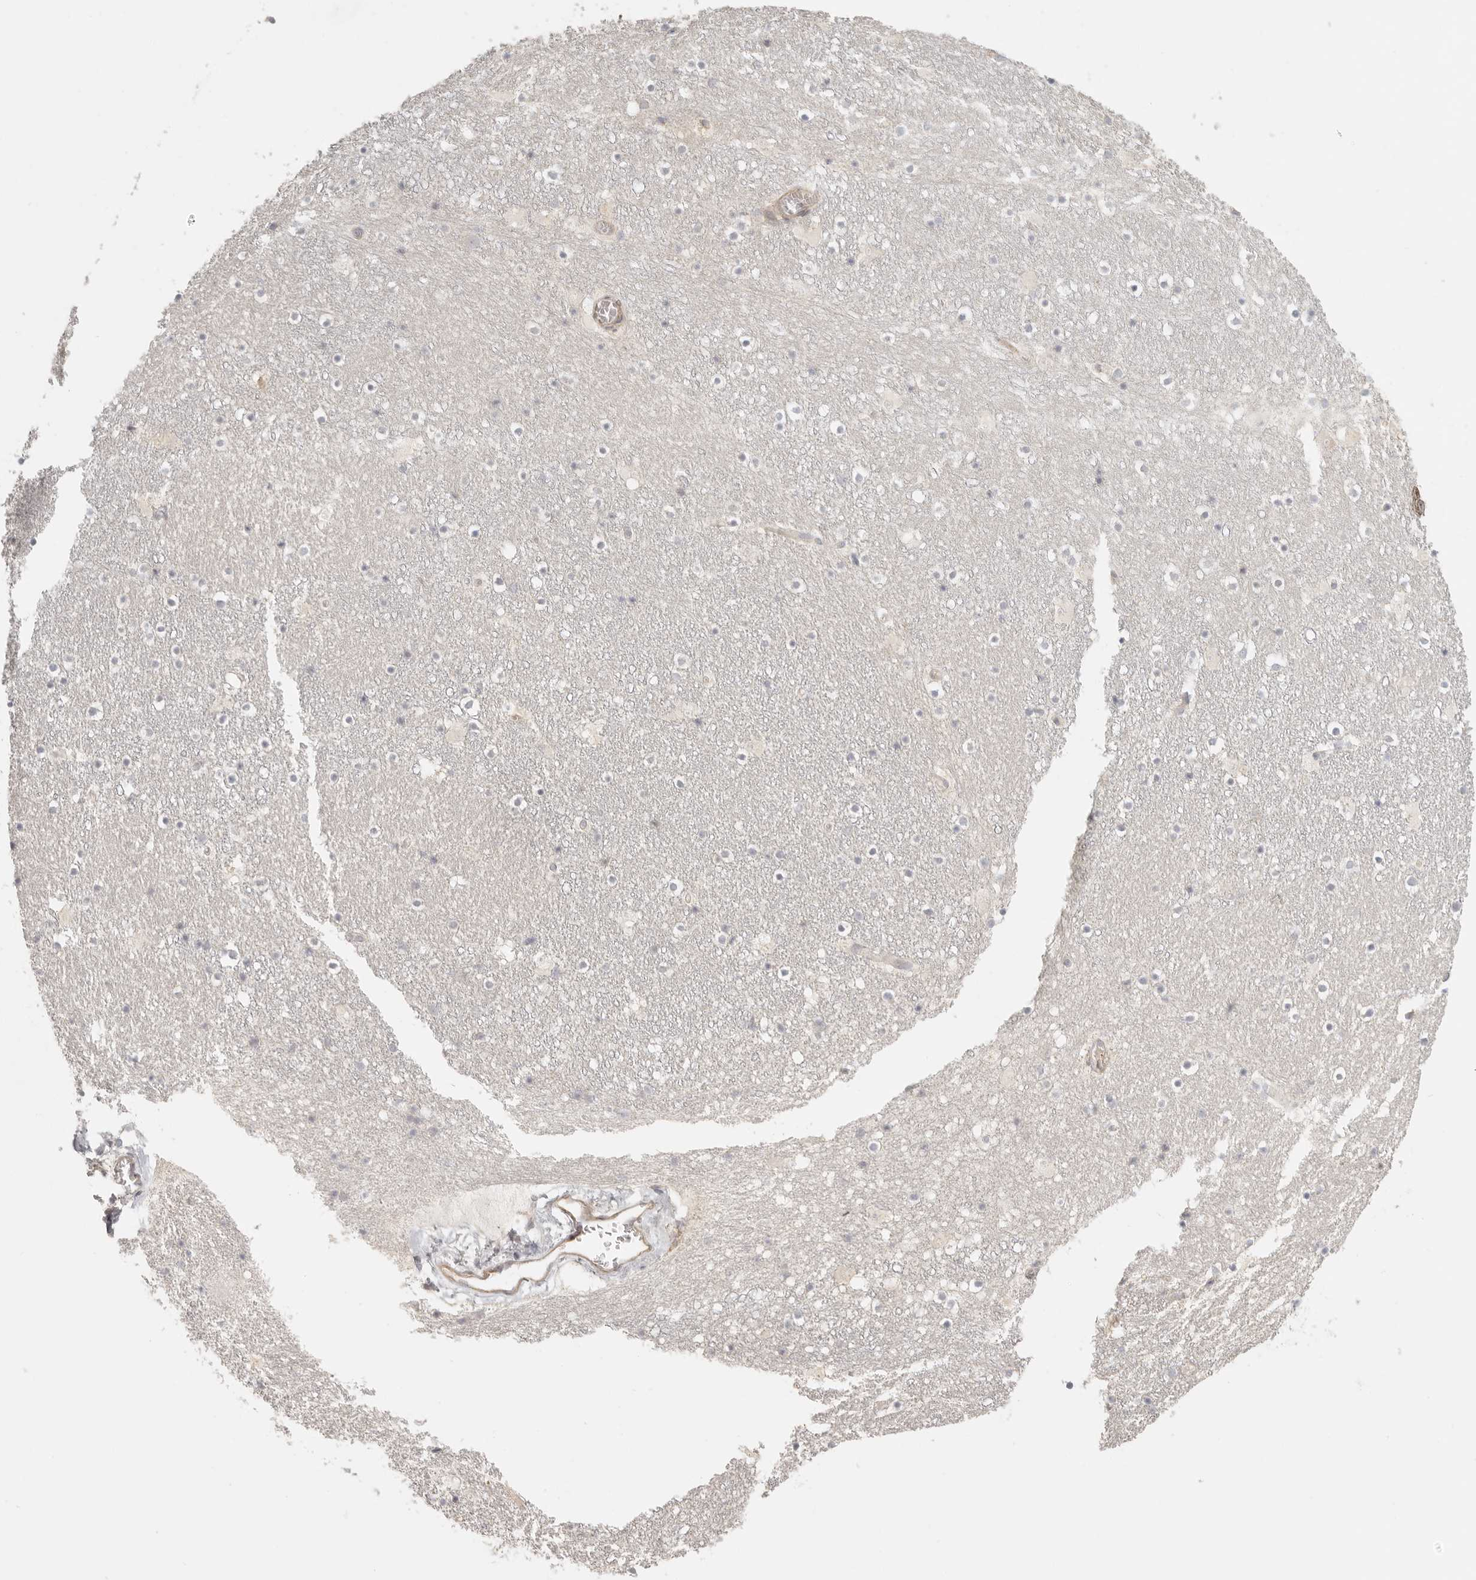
{"staining": {"intensity": "weak", "quantity": "<25%", "location": "cytoplasmic/membranous"}, "tissue": "caudate", "cell_type": "Glial cells", "image_type": "normal", "snomed": [{"axis": "morphology", "description": "Normal tissue, NOS"}, {"axis": "topography", "description": "Lateral ventricle wall"}], "caption": "Human caudate stained for a protein using immunohistochemistry (IHC) reveals no expression in glial cells.", "gene": "RXFP1", "patient": {"sex": "male", "age": 45}}